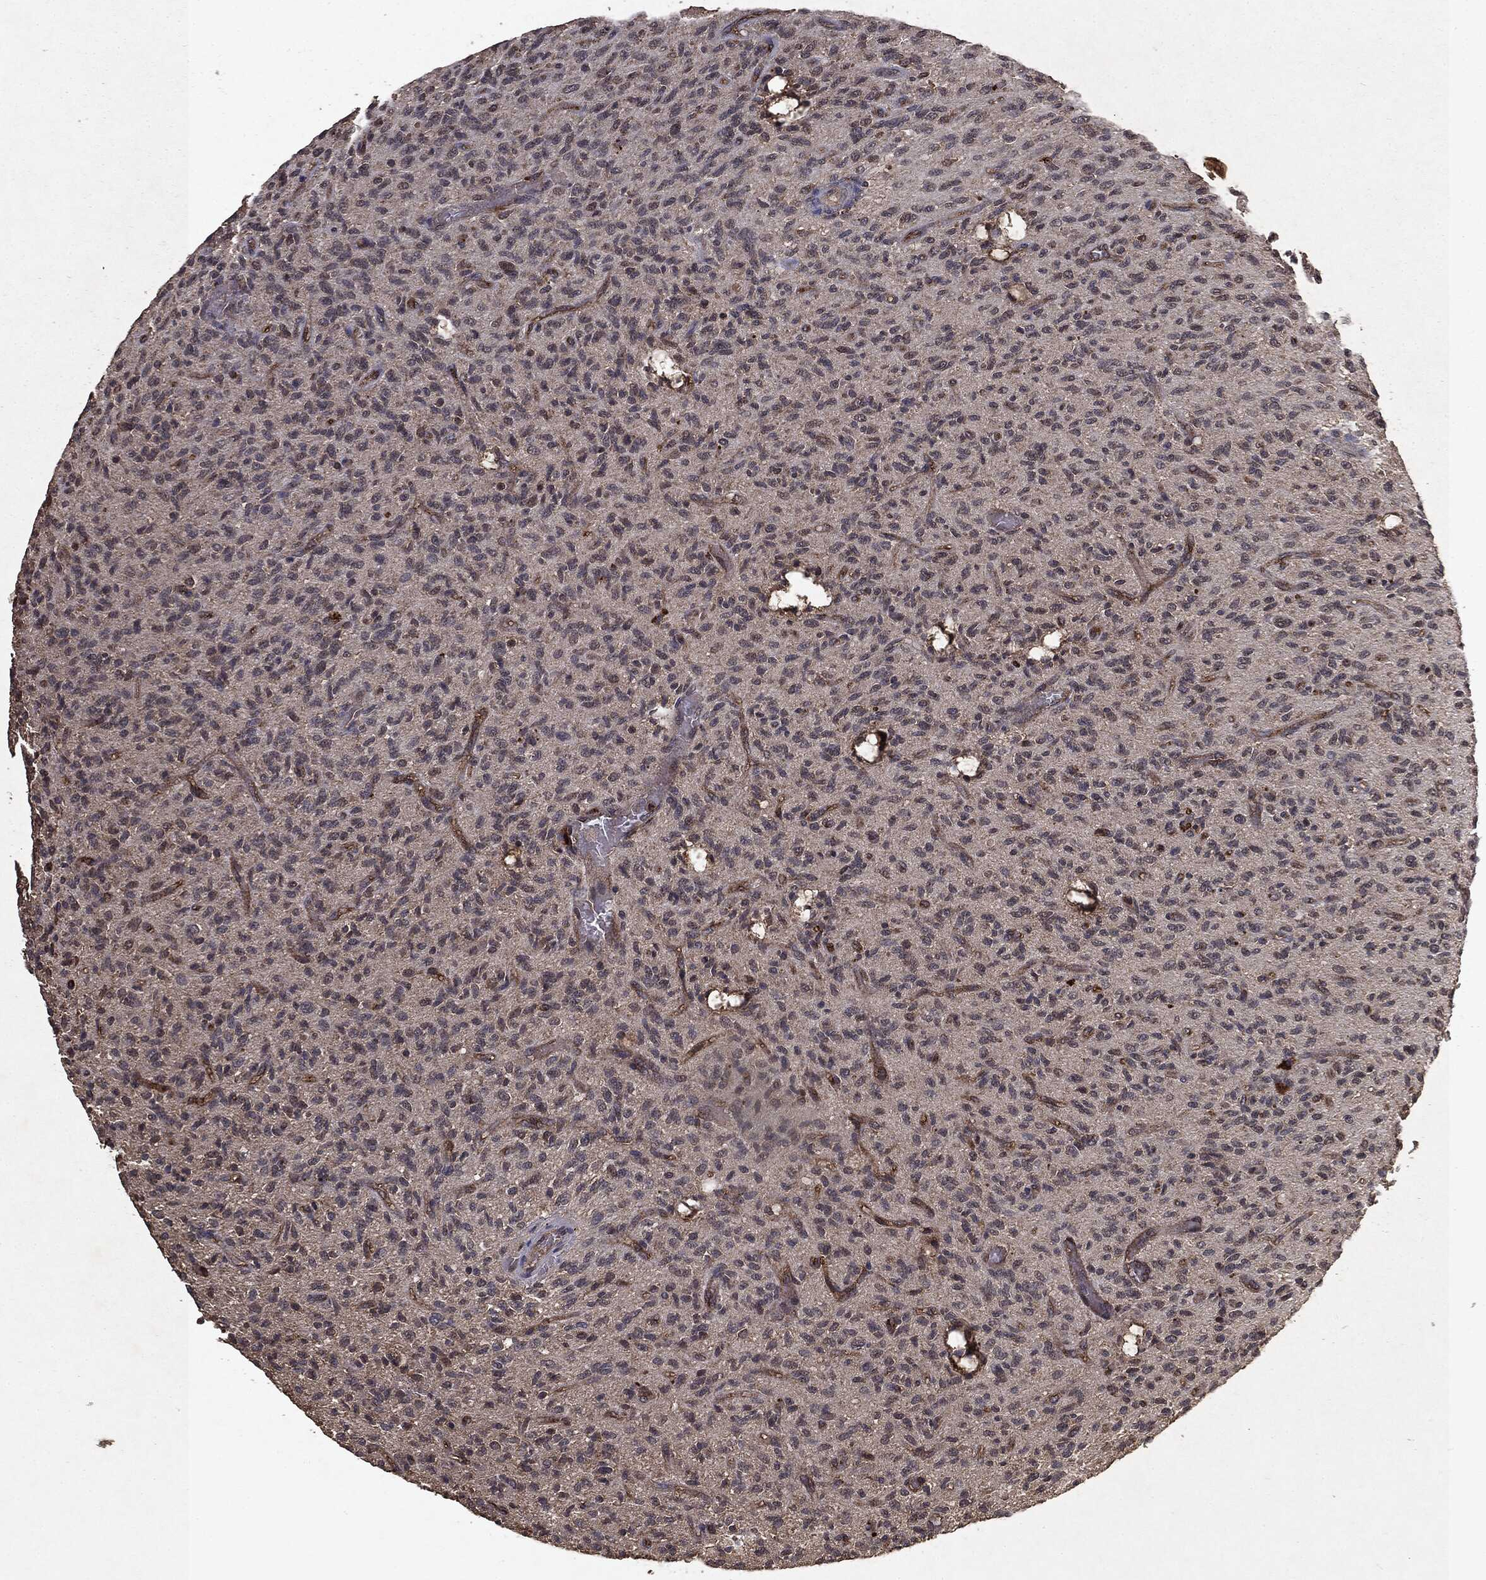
{"staining": {"intensity": "negative", "quantity": "none", "location": "none"}, "tissue": "glioma", "cell_type": "Tumor cells", "image_type": "cancer", "snomed": [{"axis": "morphology", "description": "Glioma, malignant, High grade"}, {"axis": "topography", "description": "Brain"}], "caption": "Tumor cells are negative for protein expression in human glioma.", "gene": "MTOR", "patient": {"sex": "male", "age": 64}}